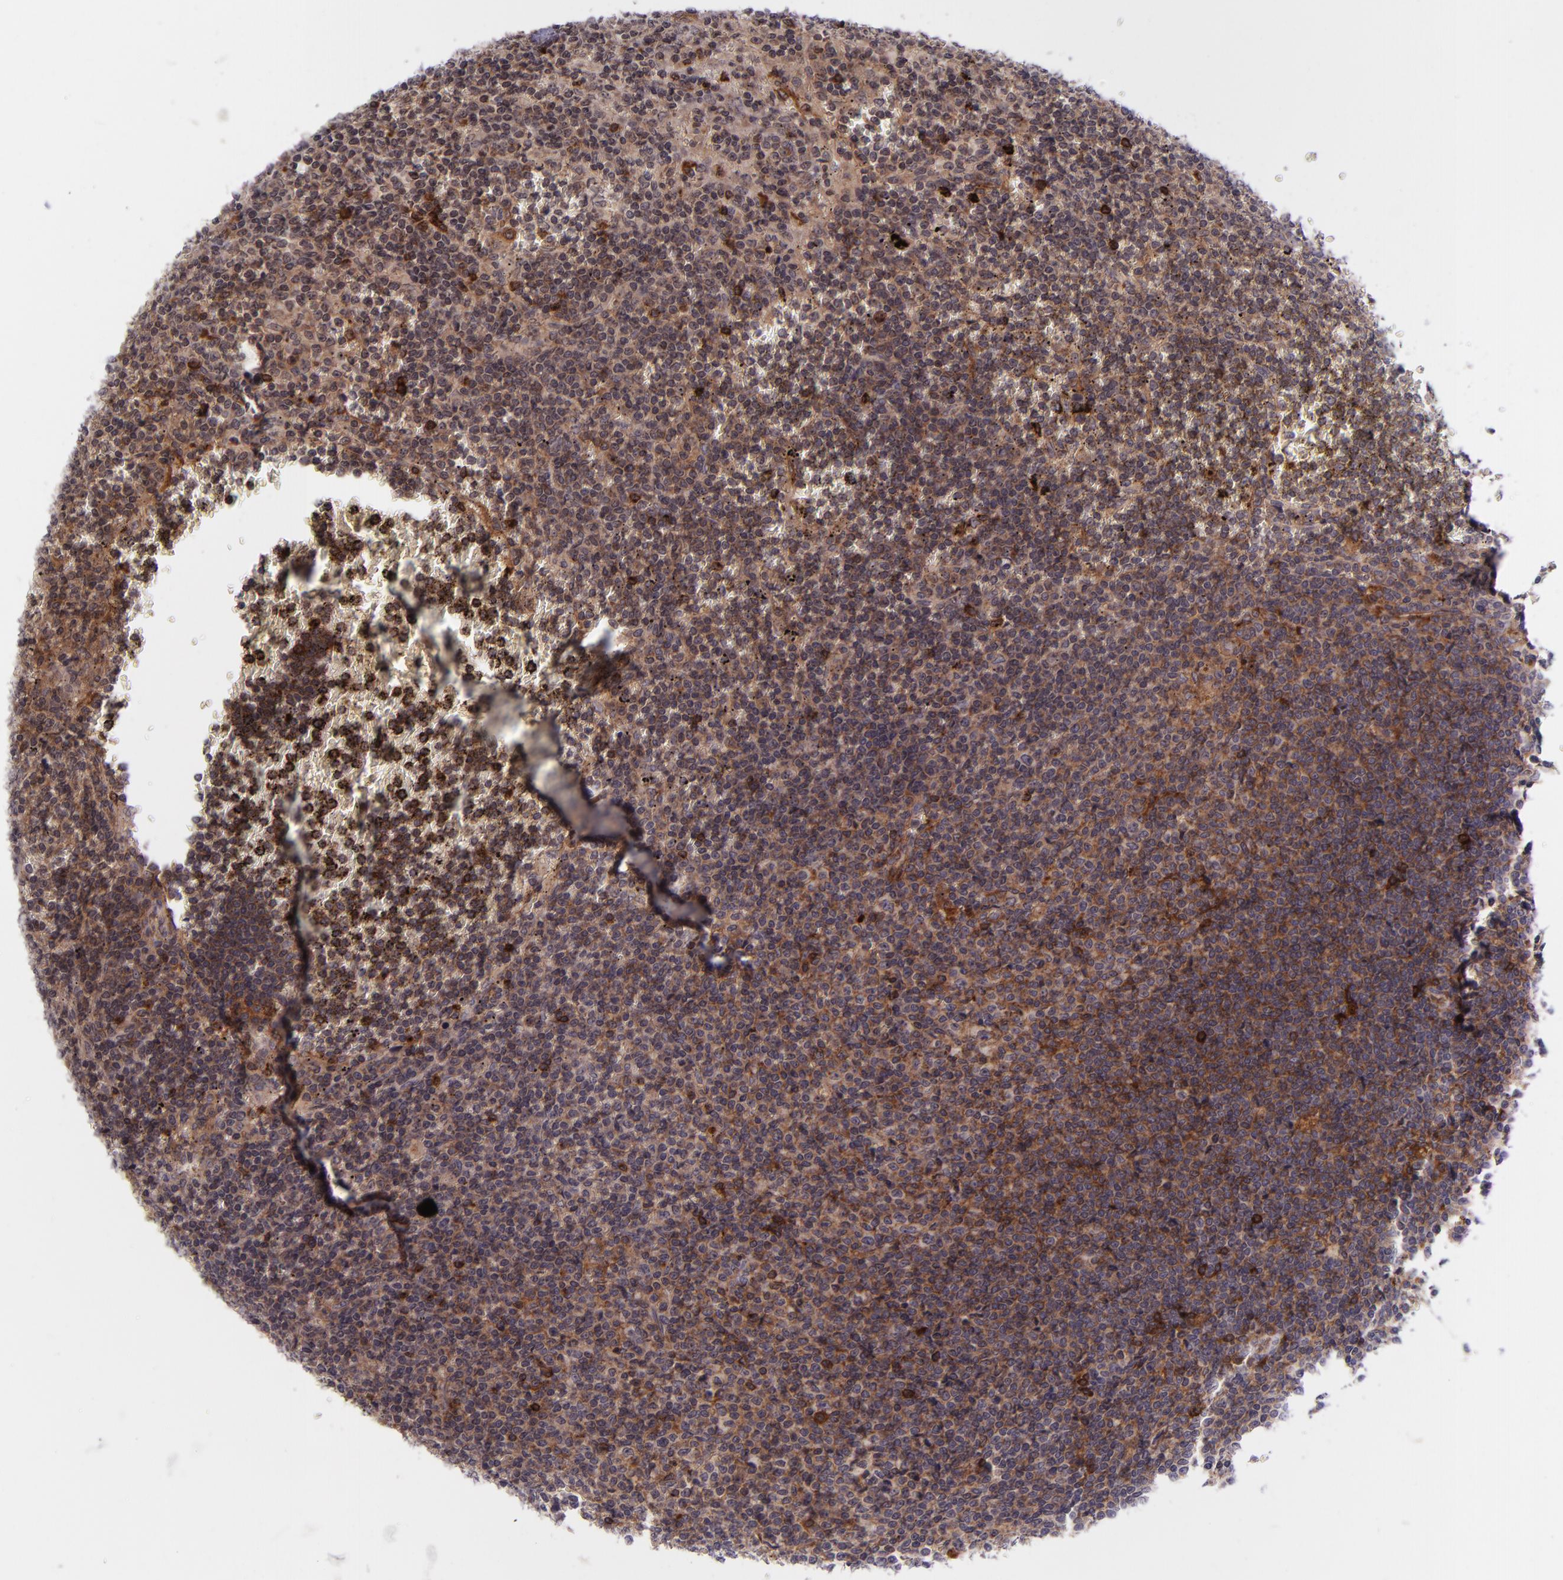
{"staining": {"intensity": "strong", "quantity": "25%-75%", "location": "cytoplasmic/membranous"}, "tissue": "lymphoma", "cell_type": "Tumor cells", "image_type": "cancer", "snomed": [{"axis": "morphology", "description": "Malignant lymphoma, non-Hodgkin's type, Low grade"}, {"axis": "topography", "description": "Spleen"}], "caption": "Malignant lymphoma, non-Hodgkin's type (low-grade) stained with DAB immunohistochemistry demonstrates high levels of strong cytoplasmic/membranous positivity in approximately 25%-75% of tumor cells.", "gene": "SELL", "patient": {"sex": "male", "age": 80}}